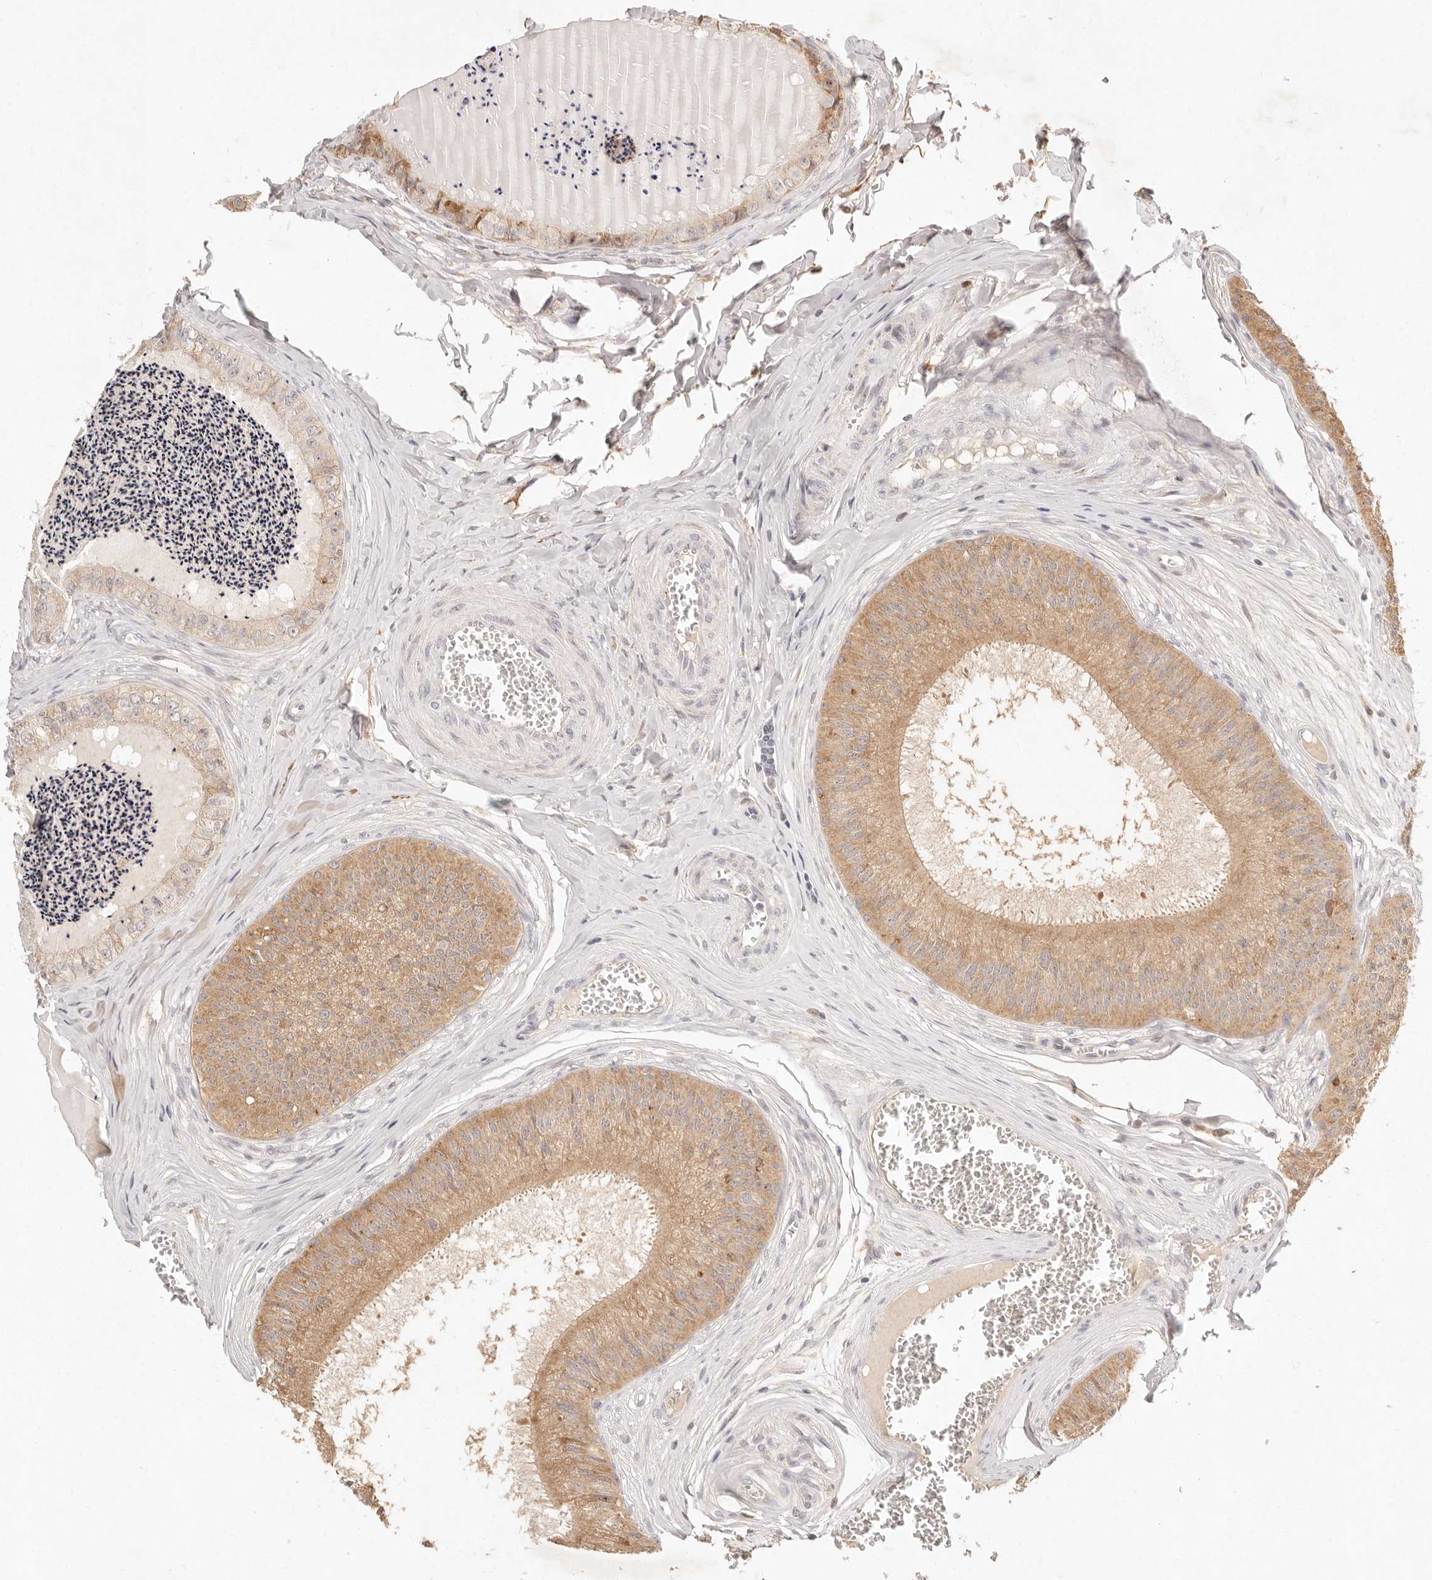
{"staining": {"intensity": "moderate", "quantity": ">75%", "location": "cytoplasmic/membranous"}, "tissue": "epididymis", "cell_type": "Glandular cells", "image_type": "normal", "snomed": [{"axis": "morphology", "description": "Normal tissue, NOS"}, {"axis": "topography", "description": "Epididymis"}], "caption": "Protein staining shows moderate cytoplasmic/membranous expression in approximately >75% of glandular cells in normal epididymis.", "gene": "C1orf127", "patient": {"sex": "male", "age": 31}}